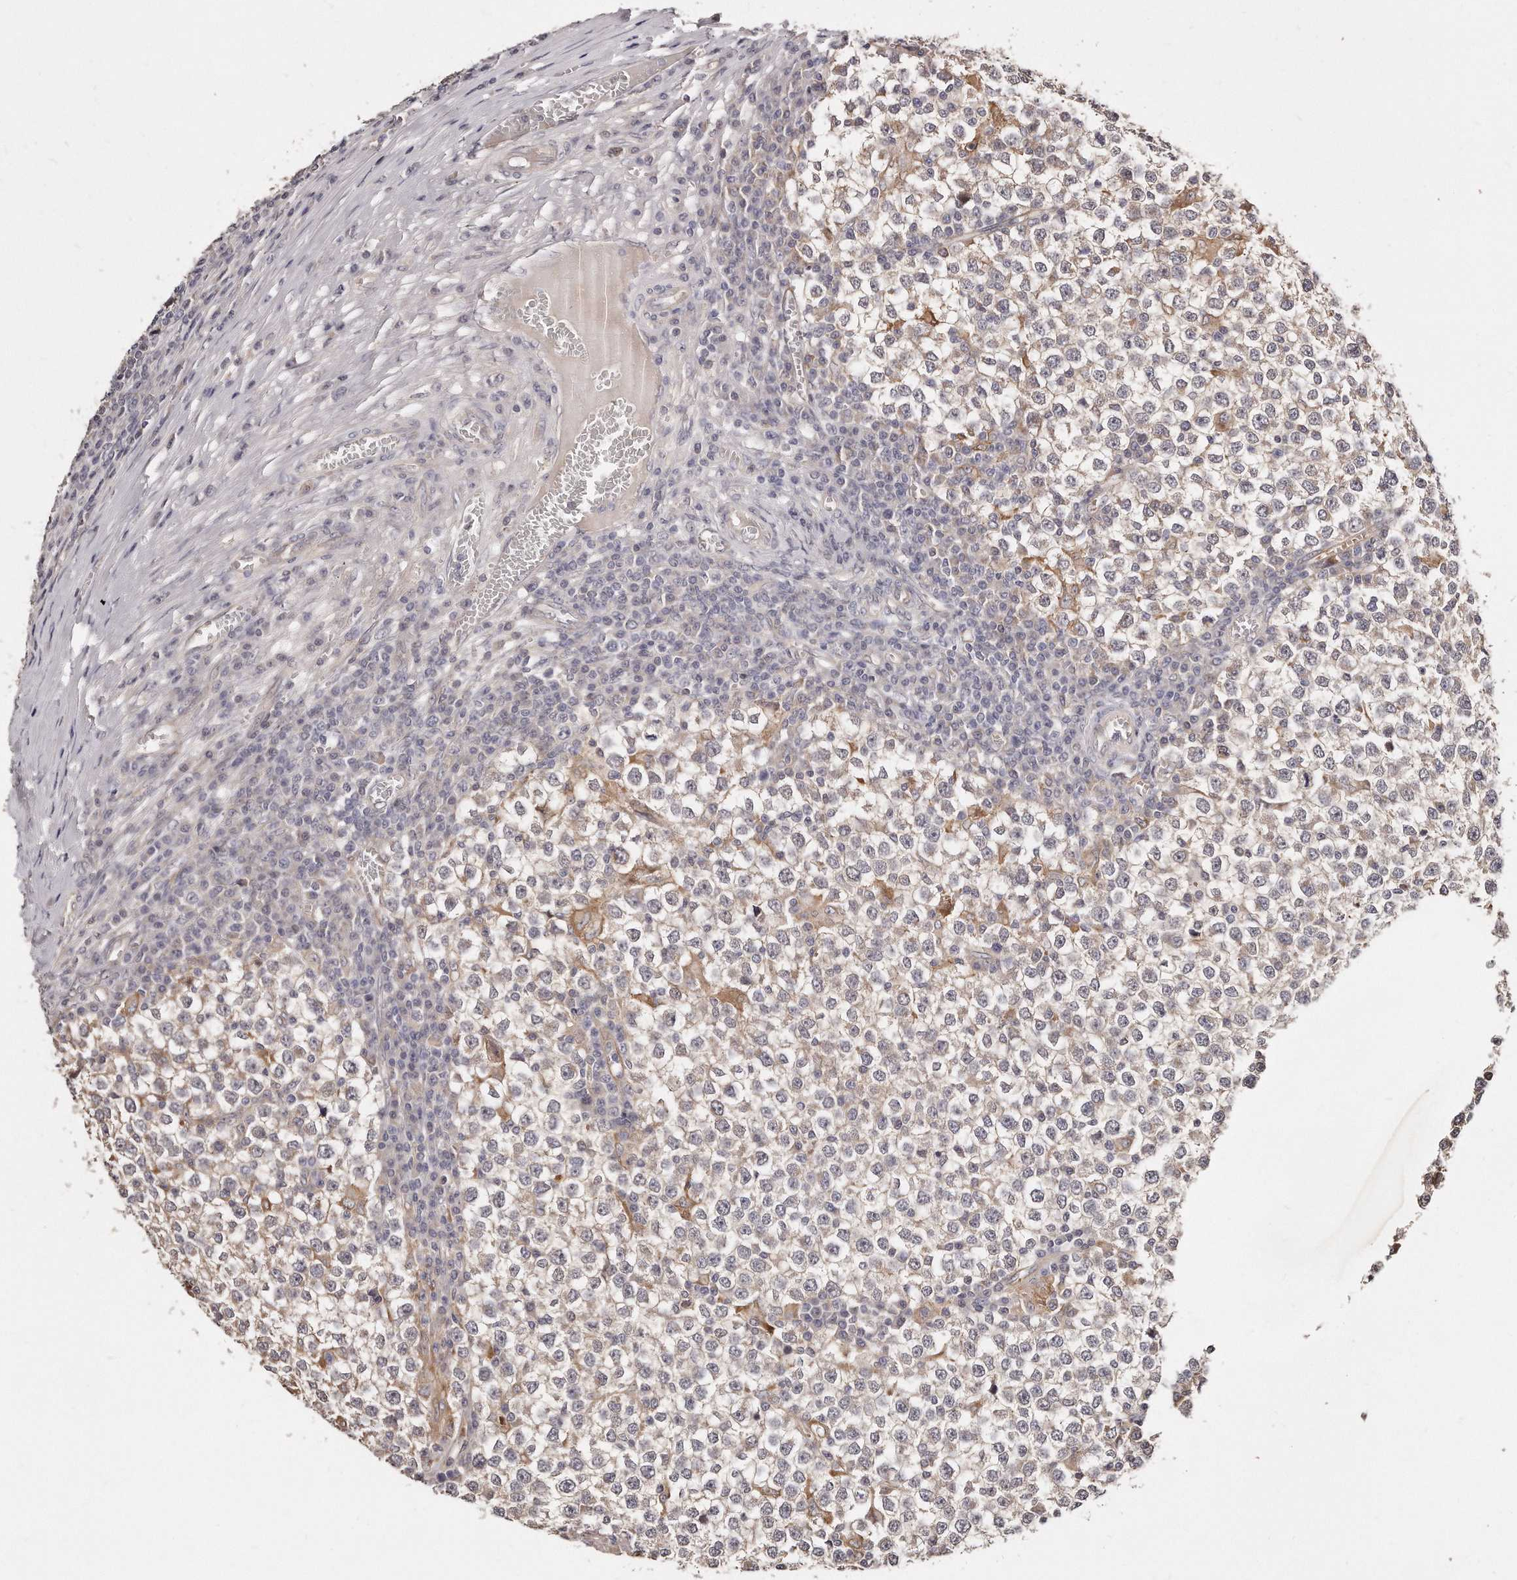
{"staining": {"intensity": "weak", "quantity": "<25%", "location": "cytoplasmic/membranous"}, "tissue": "testis cancer", "cell_type": "Tumor cells", "image_type": "cancer", "snomed": [{"axis": "morphology", "description": "Seminoma, NOS"}, {"axis": "topography", "description": "Testis"}], "caption": "Micrograph shows no significant protein positivity in tumor cells of testis cancer. (DAB IHC with hematoxylin counter stain).", "gene": "CASZ1", "patient": {"sex": "male", "age": 65}}